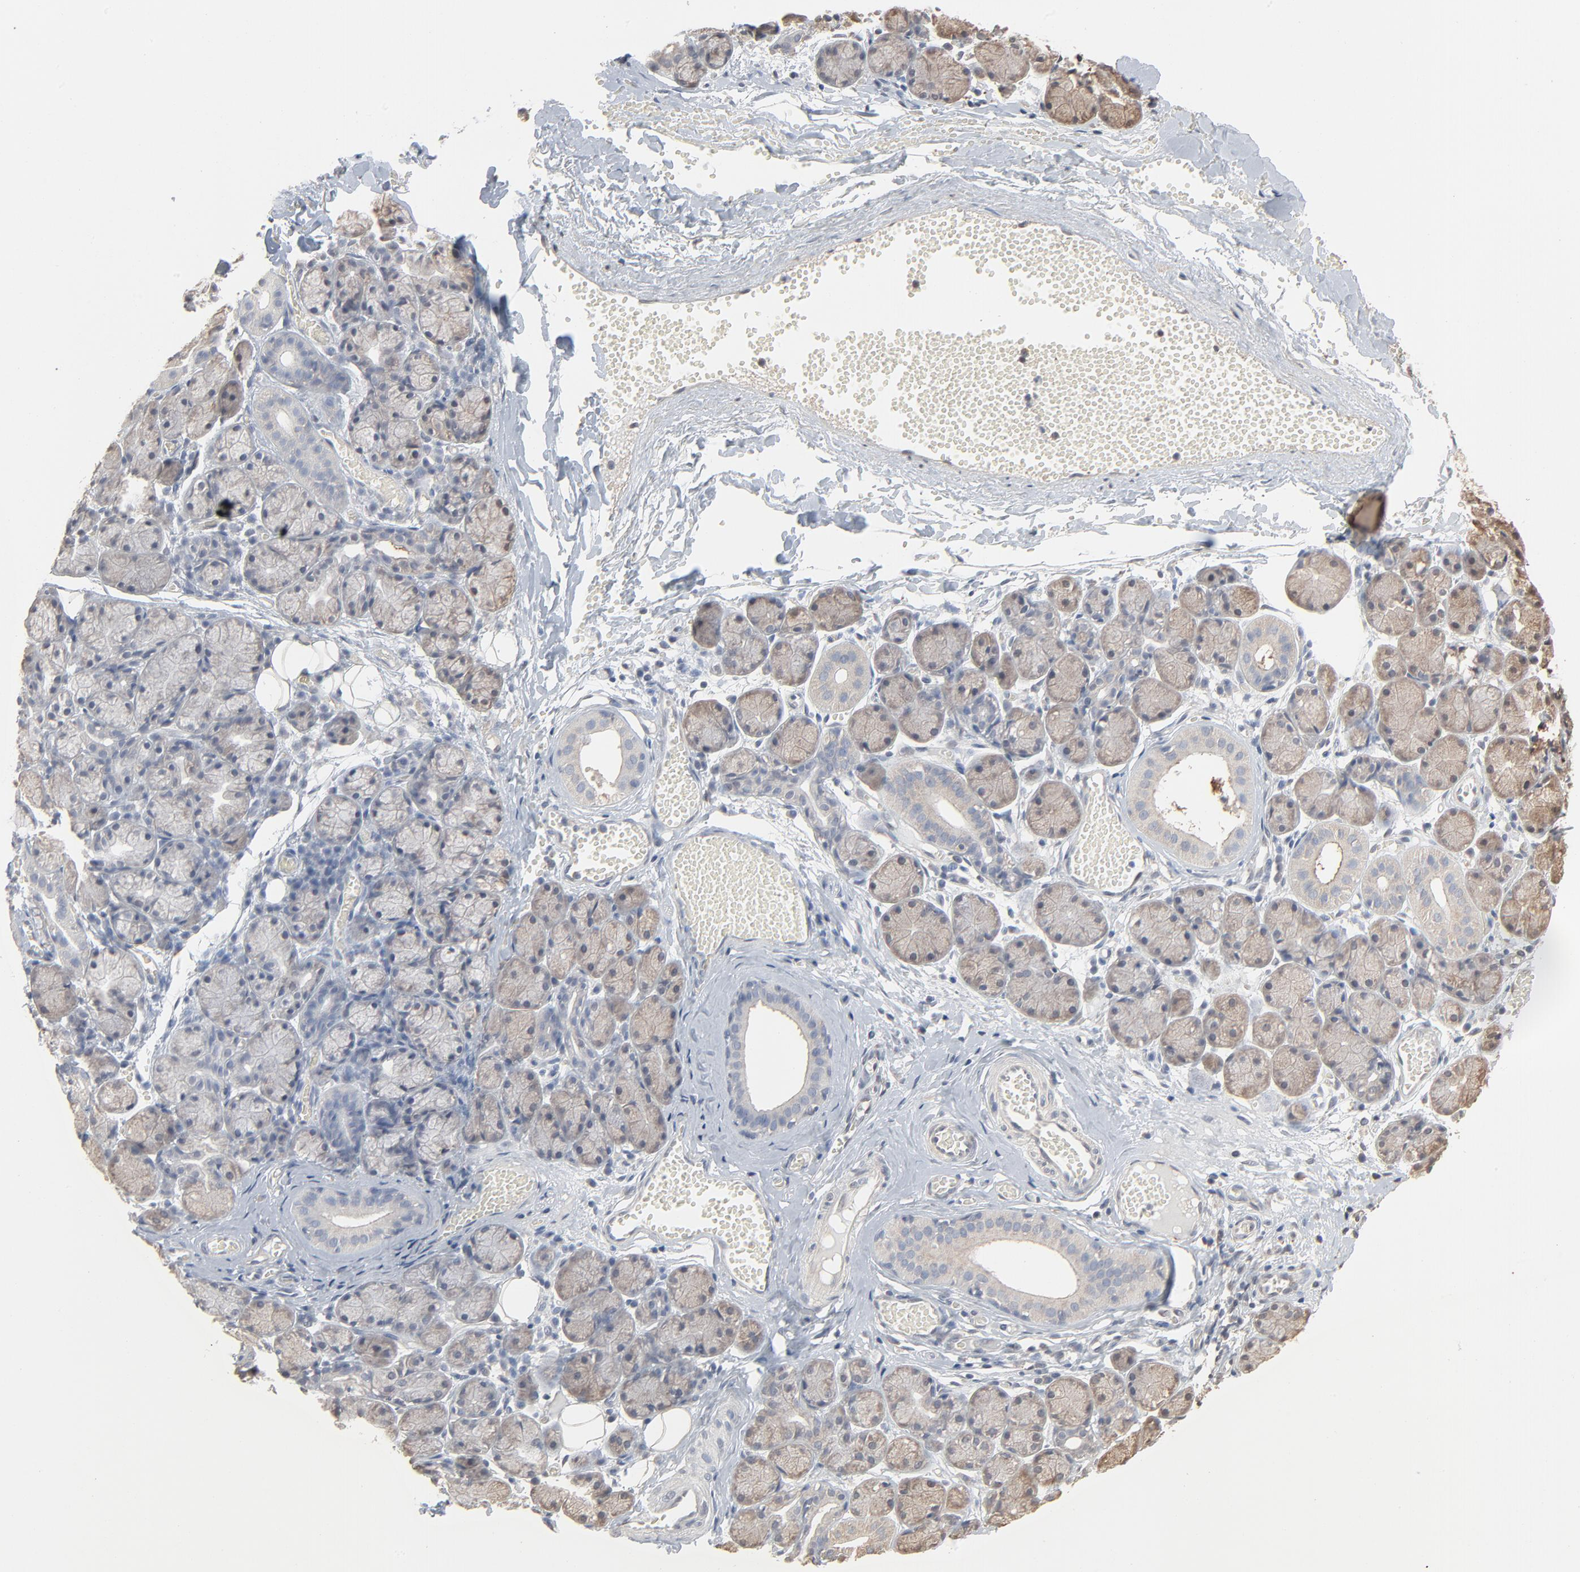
{"staining": {"intensity": "weak", "quantity": ">75%", "location": "cytoplasmic/membranous"}, "tissue": "salivary gland", "cell_type": "Glandular cells", "image_type": "normal", "snomed": [{"axis": "morphology", "description": "Normal tissue, NOS"}, {"axis": "topography", "description": "Salivary gland"}], "caption": "Immunohistochemical staining of benign human salivary gland shows >75% levels of weak cytoplasmic/membranous protein expression in about >75% of glandular cells.", "gene": "CCT5", "patient": {"sex": "female", "age": 24}}